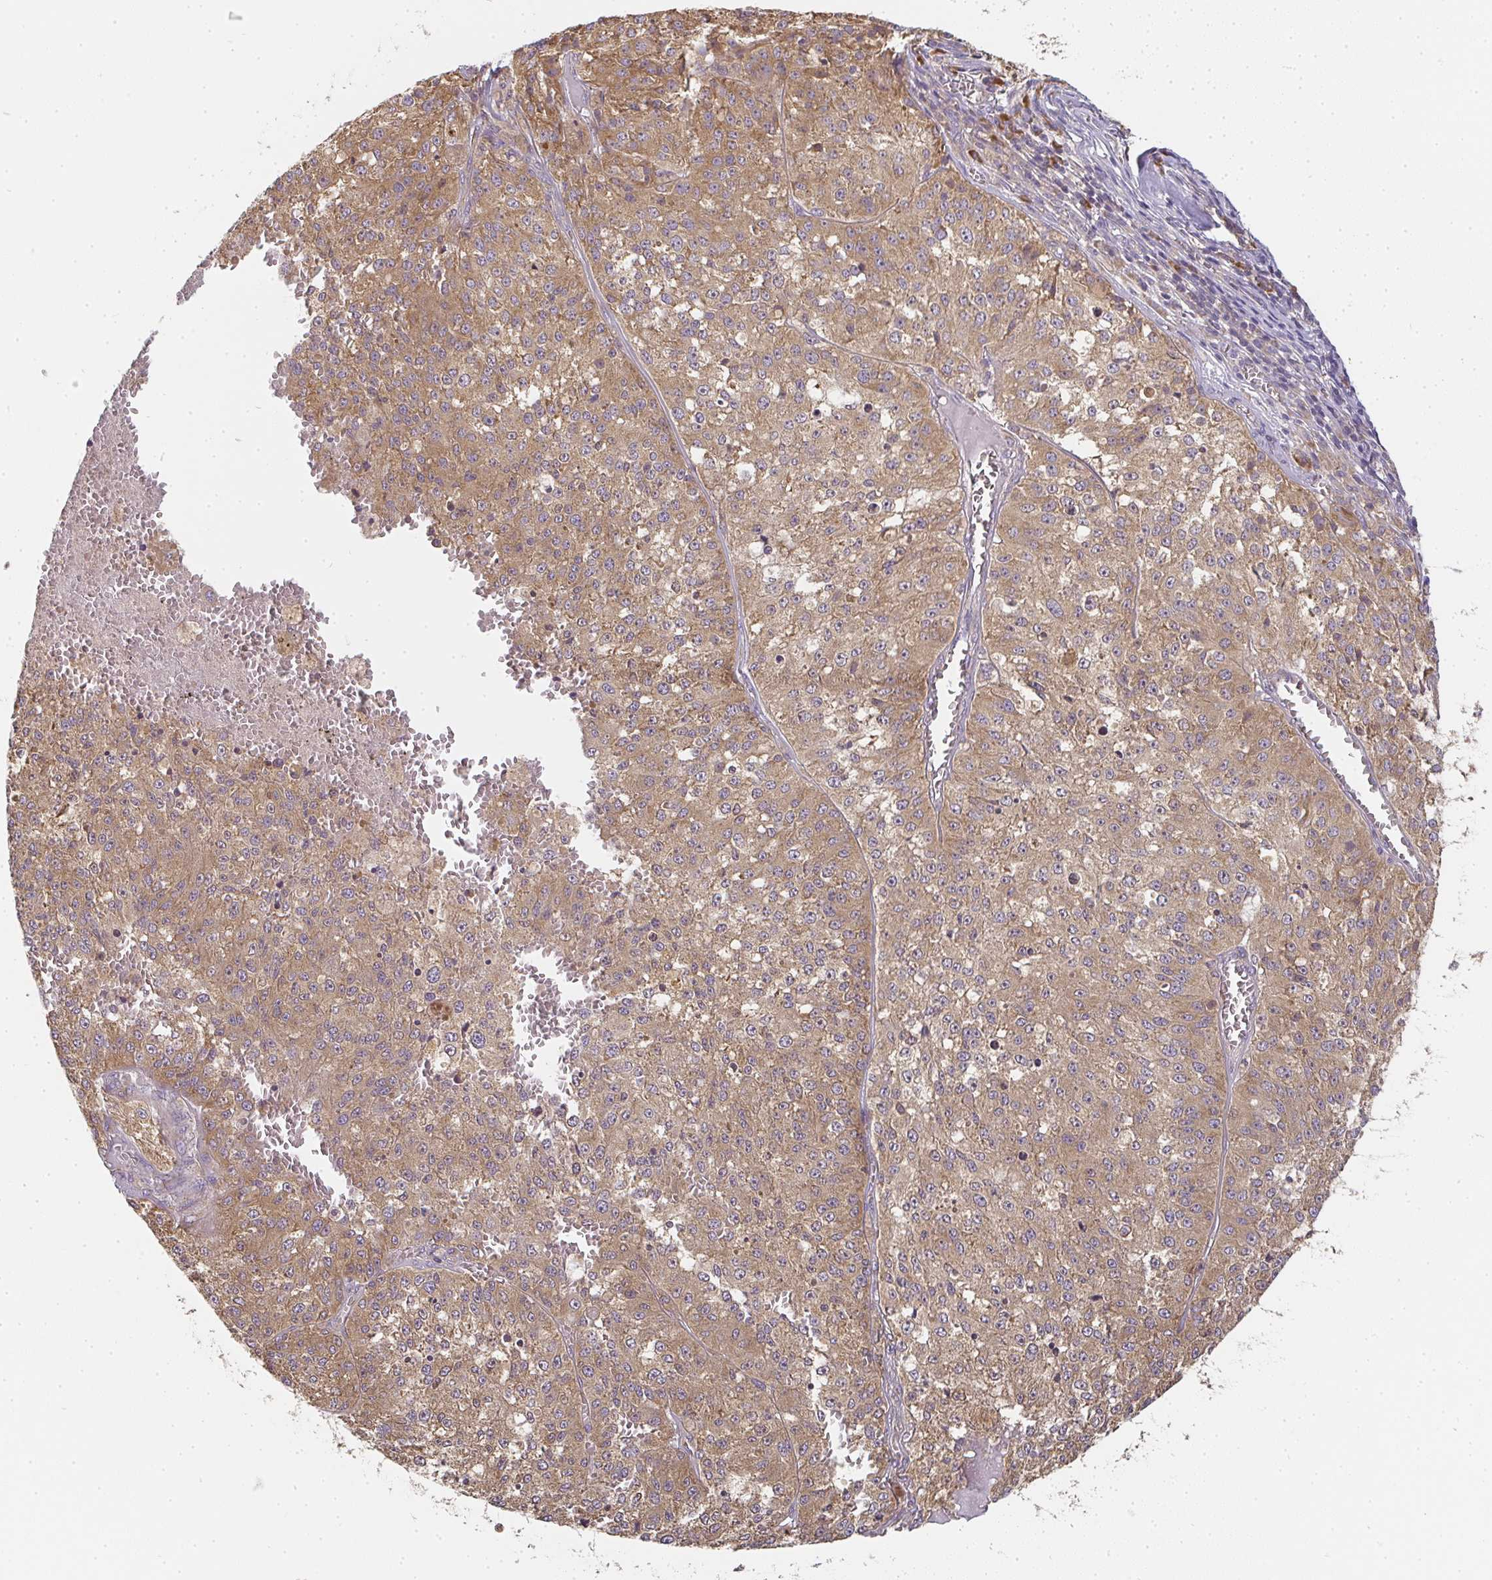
{"staining": {"intensity": "moderate", "quantity": ">75%", "location": "cytoplasmic/membranous"}, "tissue": "melanoma", "cell_type": "Tumor cells", "image_type": "cancer", "snomed": [{"axis": "morphology", "description": "Malignant melanoma, Metastatic site"}, {"axis": "topography", "description": "Lymph node"}], "caption": "This histopathology image reveals immunohistochemistry (IHC) staining of human melanoma, with medium moderate cytoplasmic/membranous expression in approximately >75% of tumor cells.", "gene": "SLC35B3", "patient": {"sex": "female", "age": 64}}